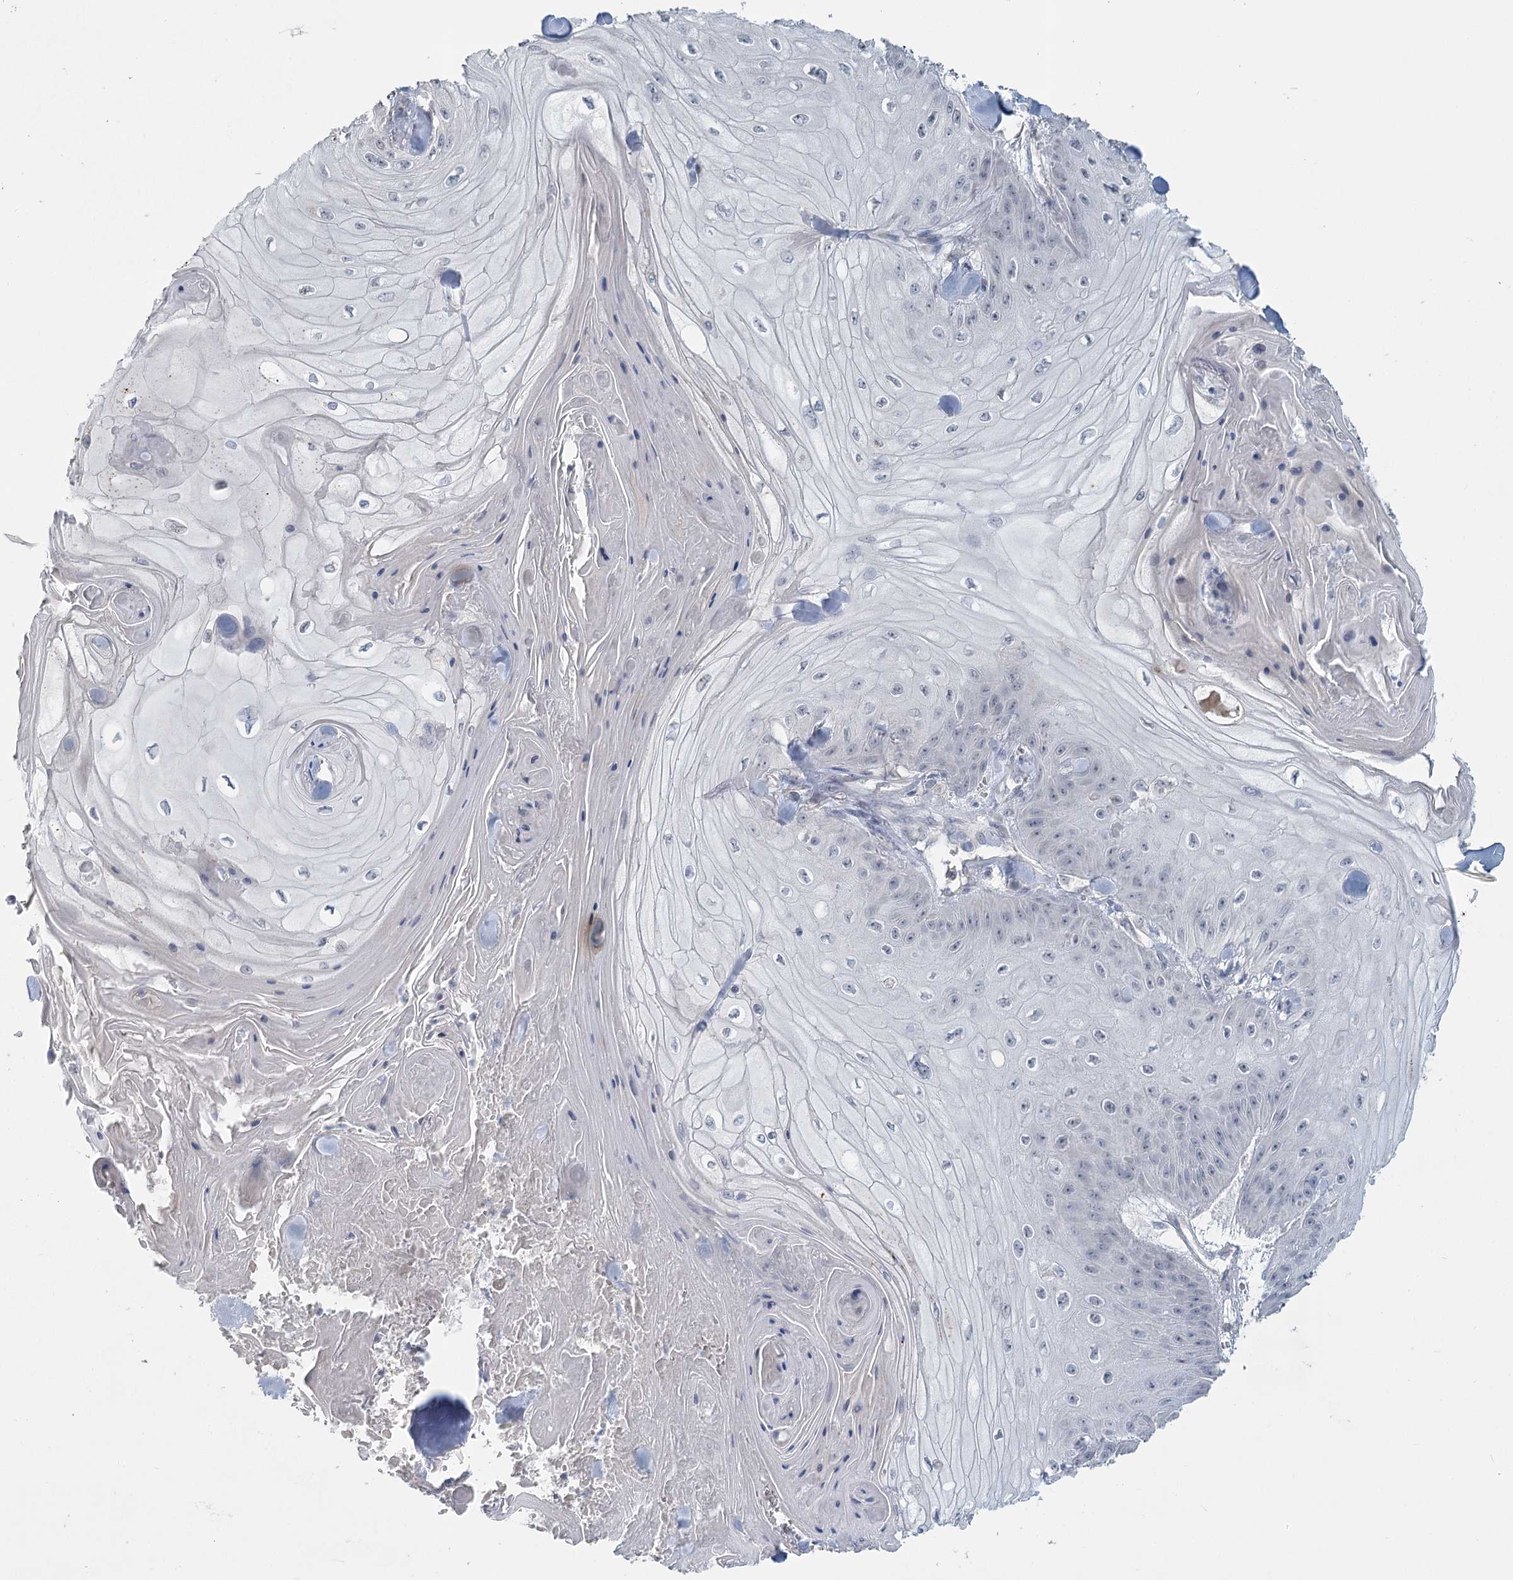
{"staining": {"intensity": "negative", "quantity": "none", "location": "none"}, "tissue": "skin cancer", "cell_type": "Tumor cells", "image_type": "cancer", "snomed": [{"axis": "morphology", "description": "Squamous cell carcinoma, NOS"}, {"axis": "topography", "description": "Skin"}], "caption": "IHC of skin cancer (squamous cell carcinoma) demonstrates no staining in tumor cells.", "gene": "SLC9A3", "patient": {"sex": "male", "age": 74}}